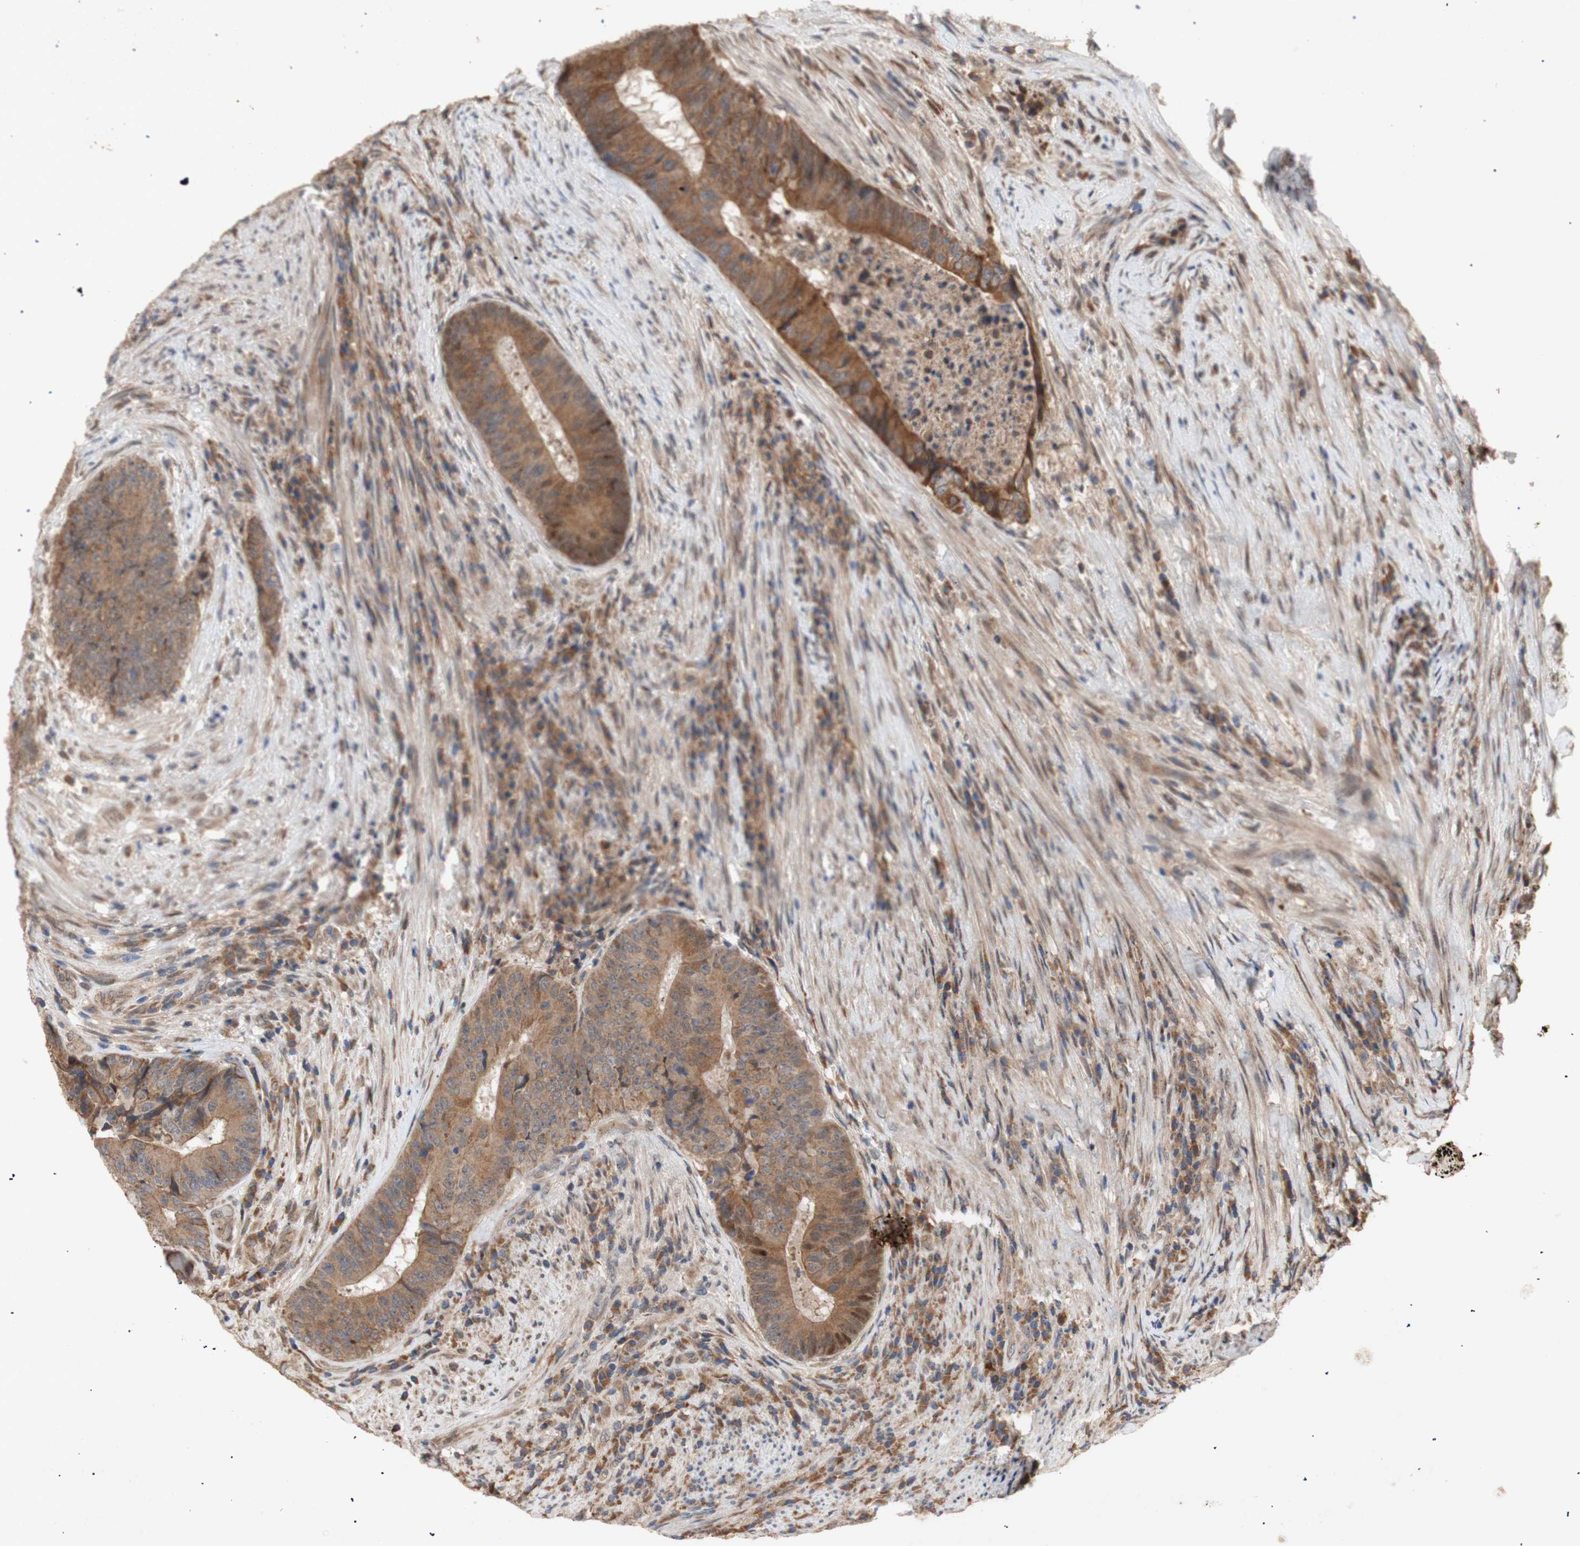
{"staining": {"intensity": "moderate", "quantity": ">75%", "location": "cytoplasmic/membranous"}, "tissue": "colorectal cancer", "cell_type": "Tumor cells", "image_type": "cancer", "snomed": [{"axis": "morphology", "description": "Adenocarcinoma, NOS"}, {"axis": "topography", "description": "Rectum"}], "caption": "Immunohistochemical staining of human colorectal cancer shows moderate cytoplasmic/membranous protein expression in approximately >75% of tumor cells.", "gene": "PKN1", "patient": {"sex": "male", "age": 72}}